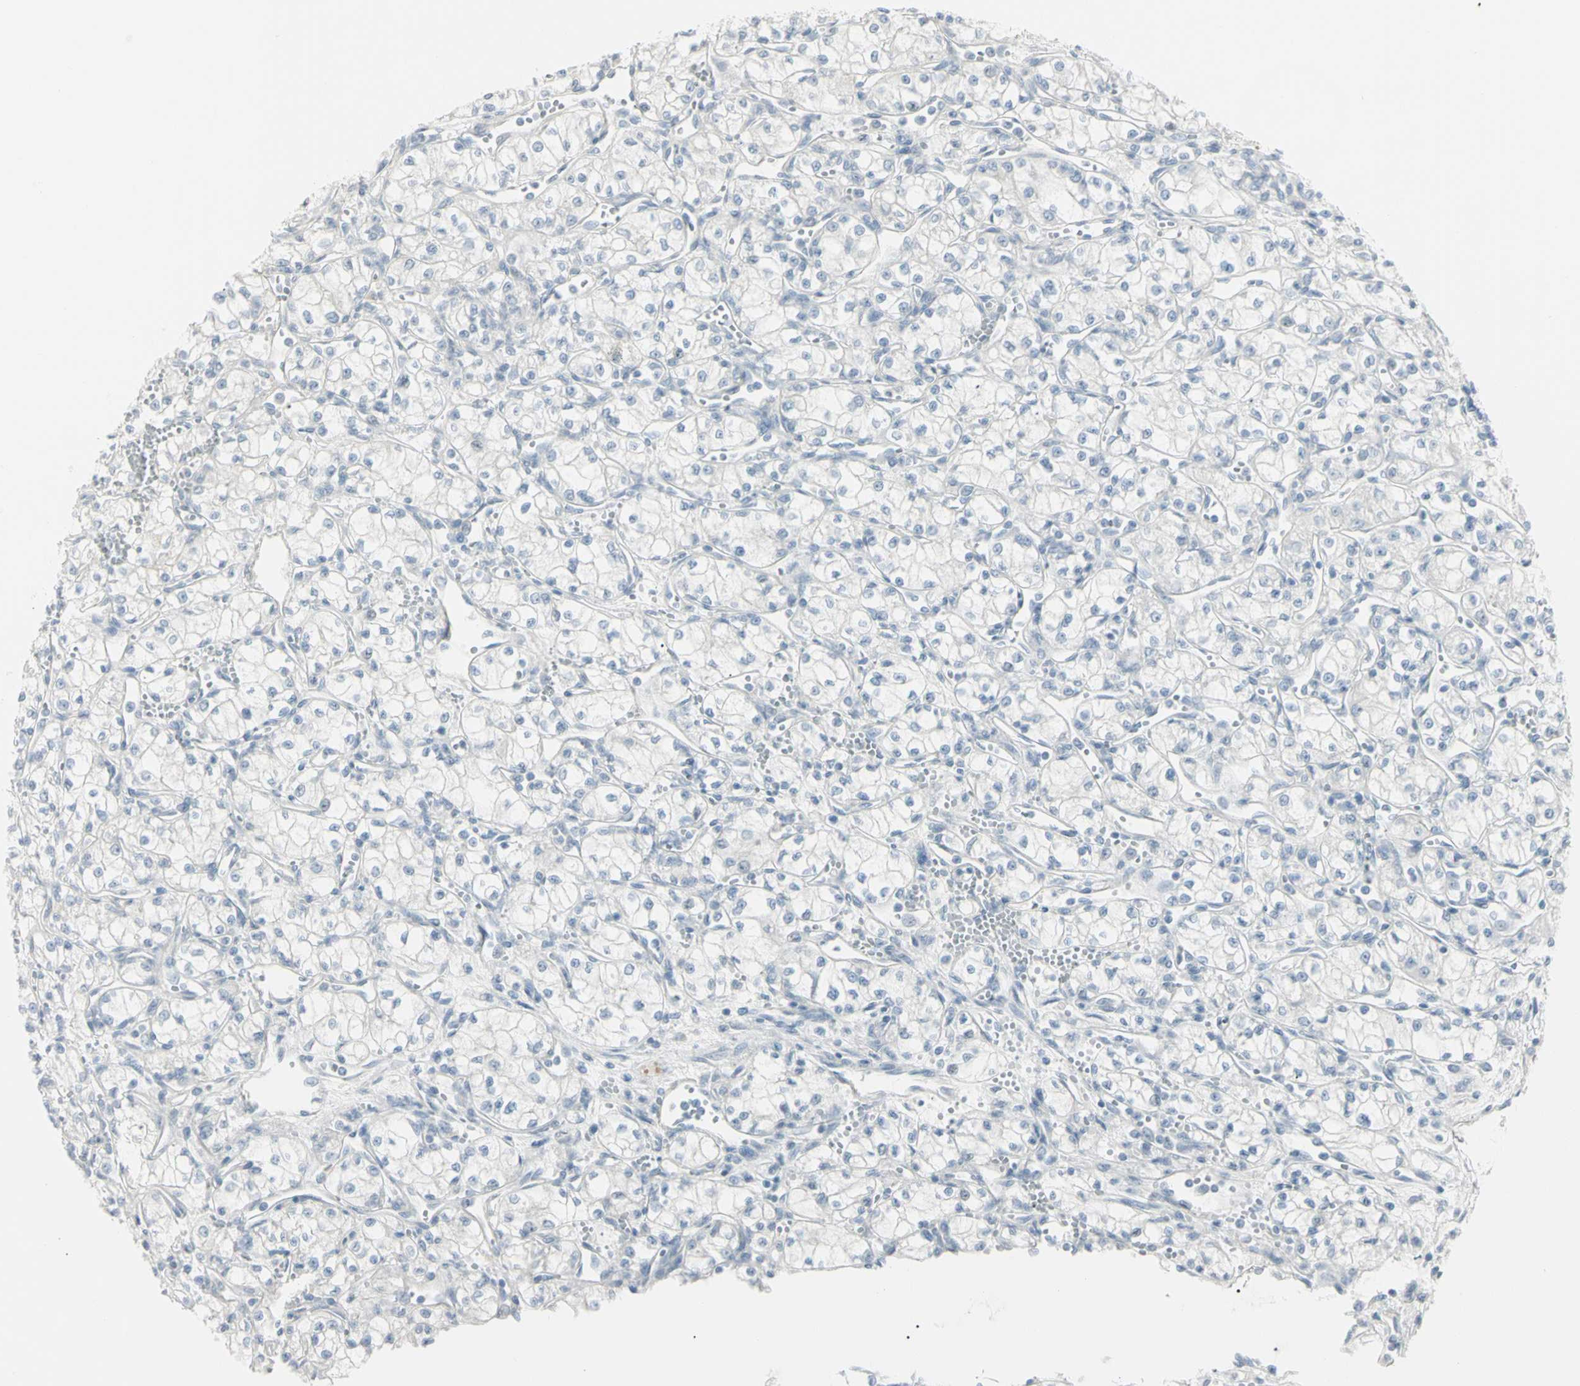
{"staining": {"intensity": "negative", "quantity": "none", "location": "none"}, "tissue": "renal cancer", "cell_type": "Tumor cells", "image_type": "cancer", "snomed": [{"axis": "morphology", "description": "Normal tissue, NOS"}, {"axis": "morphology", "description": "Adenocarcinoma, NOS"}, {"axis": "topography", "description": "Kidney"}], "caption": "DAB immunohistochemical staining of human renal cancer displays no significant staining in tumor cells.", "gene": "PIP", "patient": {"sex": "male", "age": 59}}